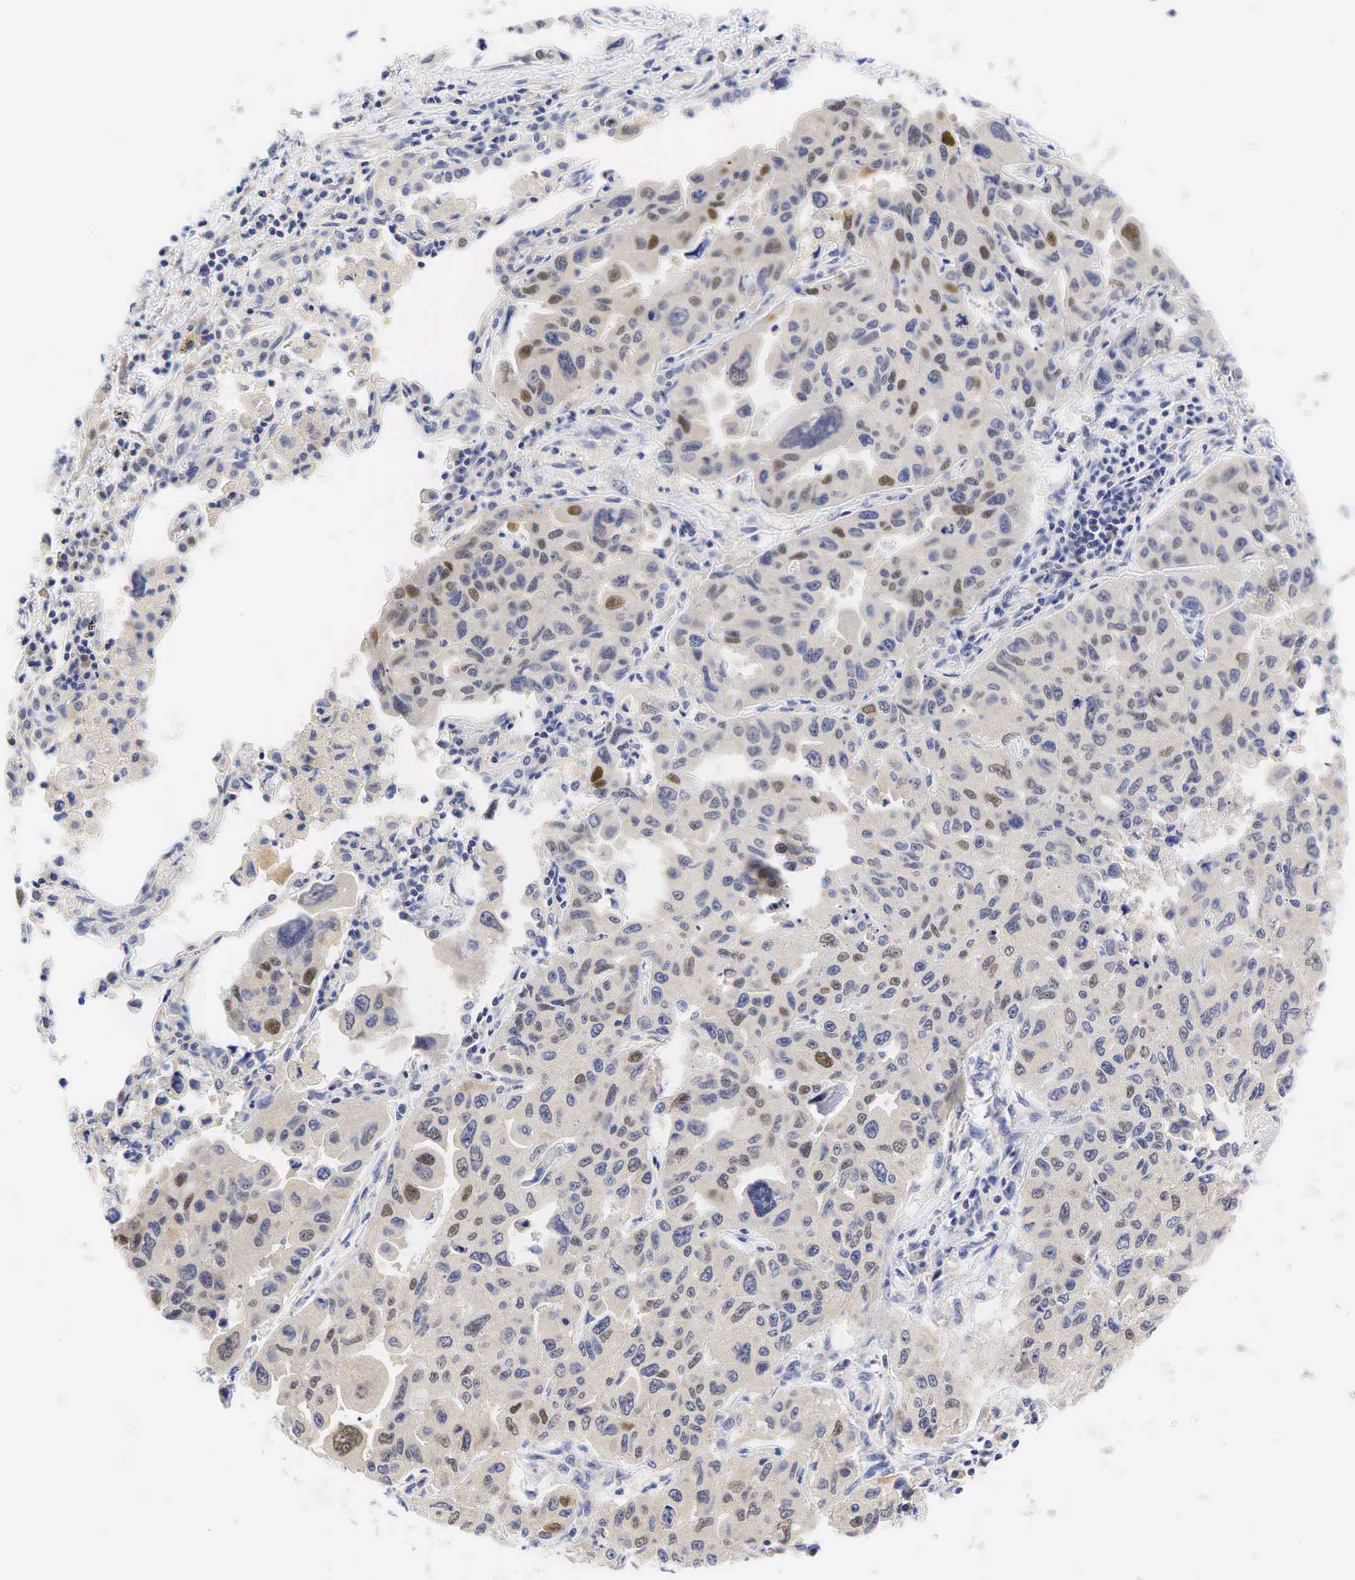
{"staining": {"intensity": "moderate", "quantity": "<25%", "location": "nuclear"}, "tissue": "lung cancer", "cell_type": "Tumor cells", "image_type": "cancer", "snomed": [{"axis": "morphology", "description": "Adenocarcinoma, NOS"}, {"axis": "topography", "description": "Lung"}], "caption": "Protein staining of lung cancer (adenocarcinoma) tissue exhibits moderate nuclear positivity in about <25% of tumor cells.", "gene": "CCND1", "patient": {"sex": "male", "age": 64}}